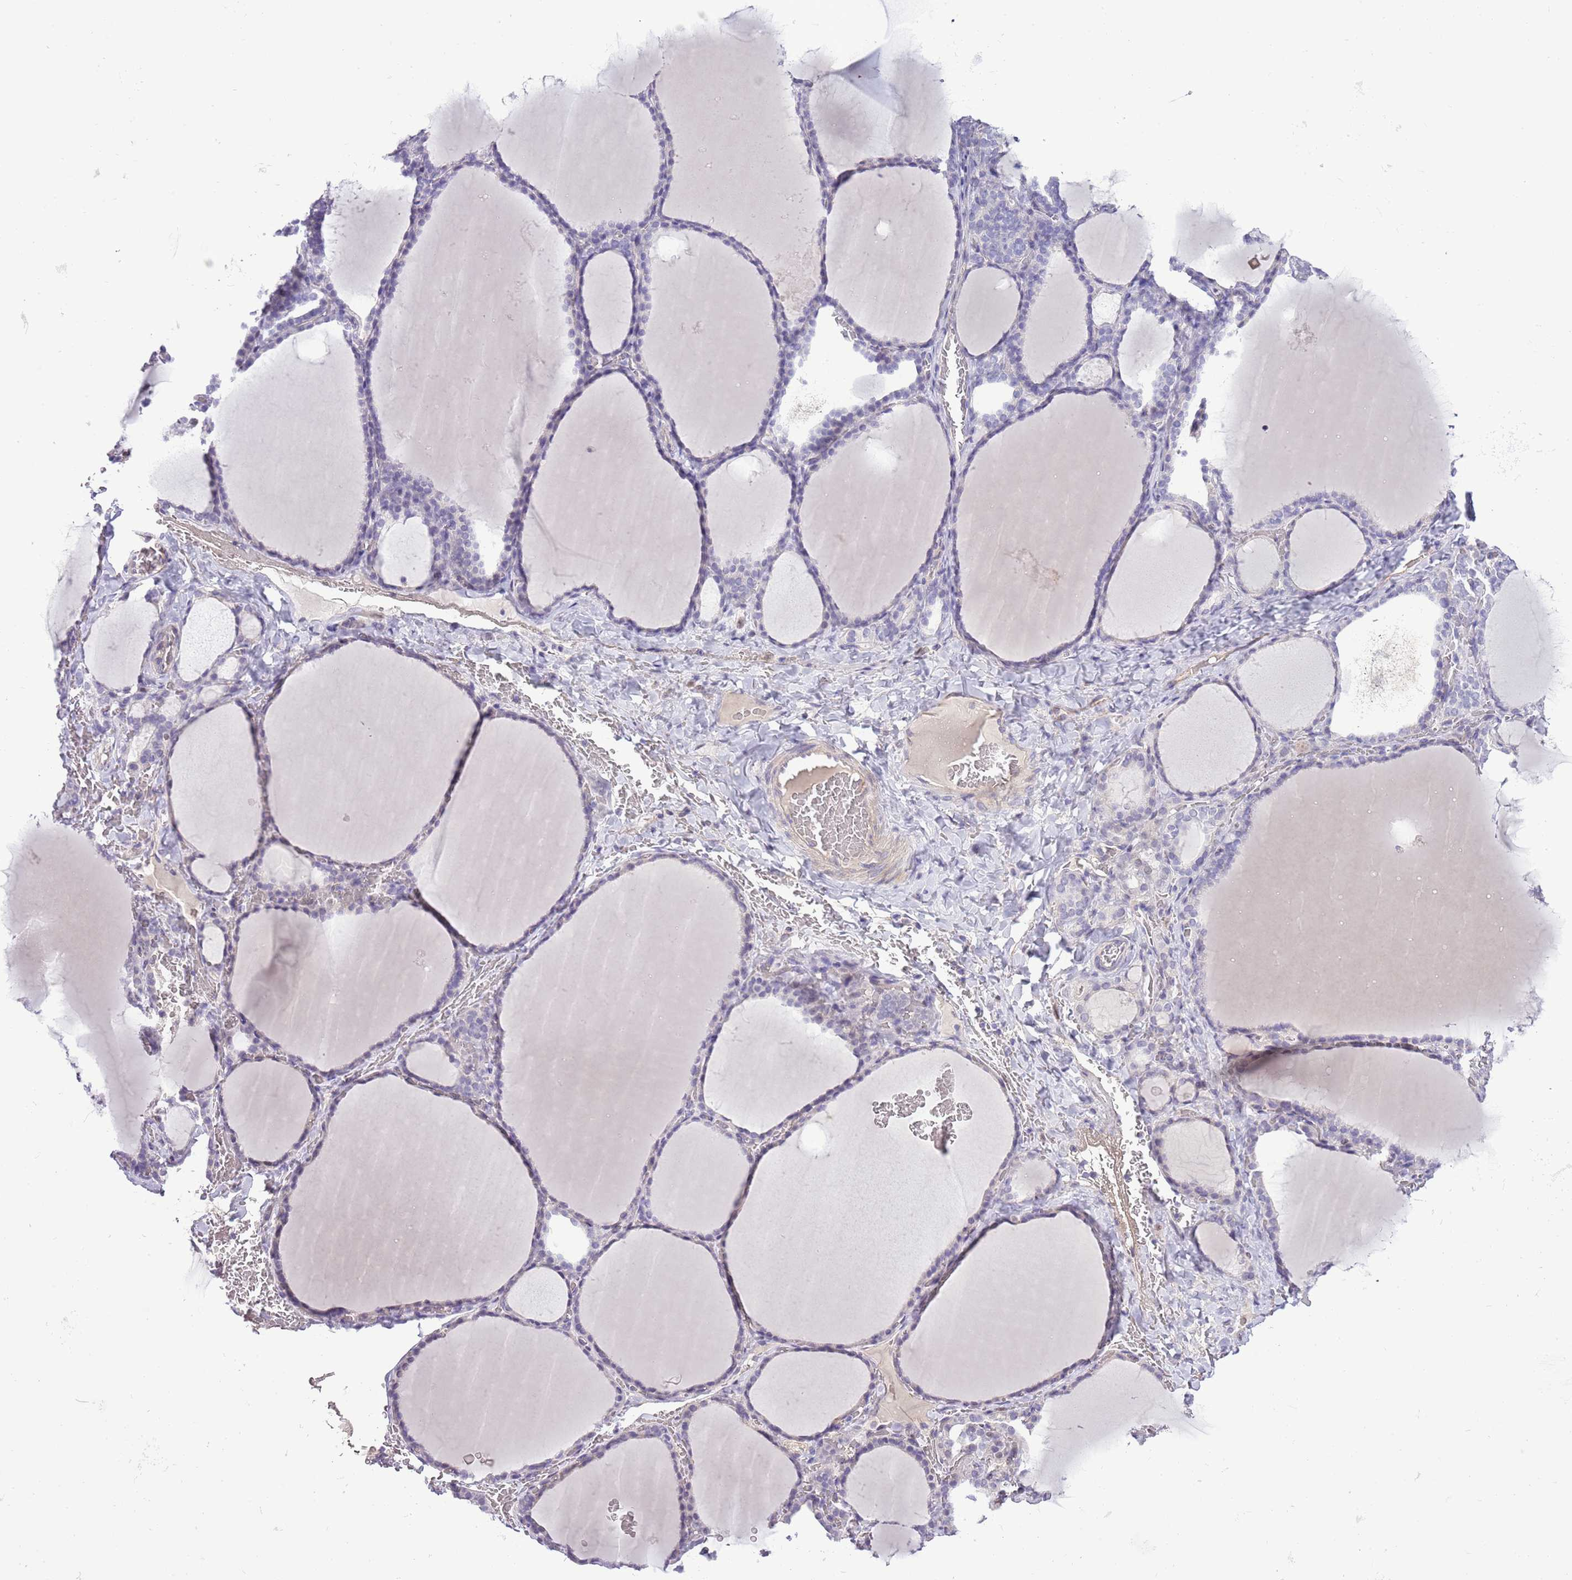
{"staining": {"intensity": "negative", "quantity": "none", "location": "none"}, "tissue": "thyroid gland", "cell_type": "Glandular cells", "image_type": "normal", "snomed": [{"axis": "morphology", "description": "Normal tissue, NOS"}, {"axis": "topography", "description": "Thyroid gland"}], "caption": "Immunohistochemistry image of unremarkable thyroid gland: human thyroid gland stained with DAB (3,3'-diaminobenzidine) reveals no significant protein expression in glandular cells. (Stains: DAB immunohistochemistry (IHC) with hematoxylin counter stain, Microscopy: brightfield microscopy at high magnification).", "gene": "FBRSL1", "patient": {"sex": "female", "age": 39}}